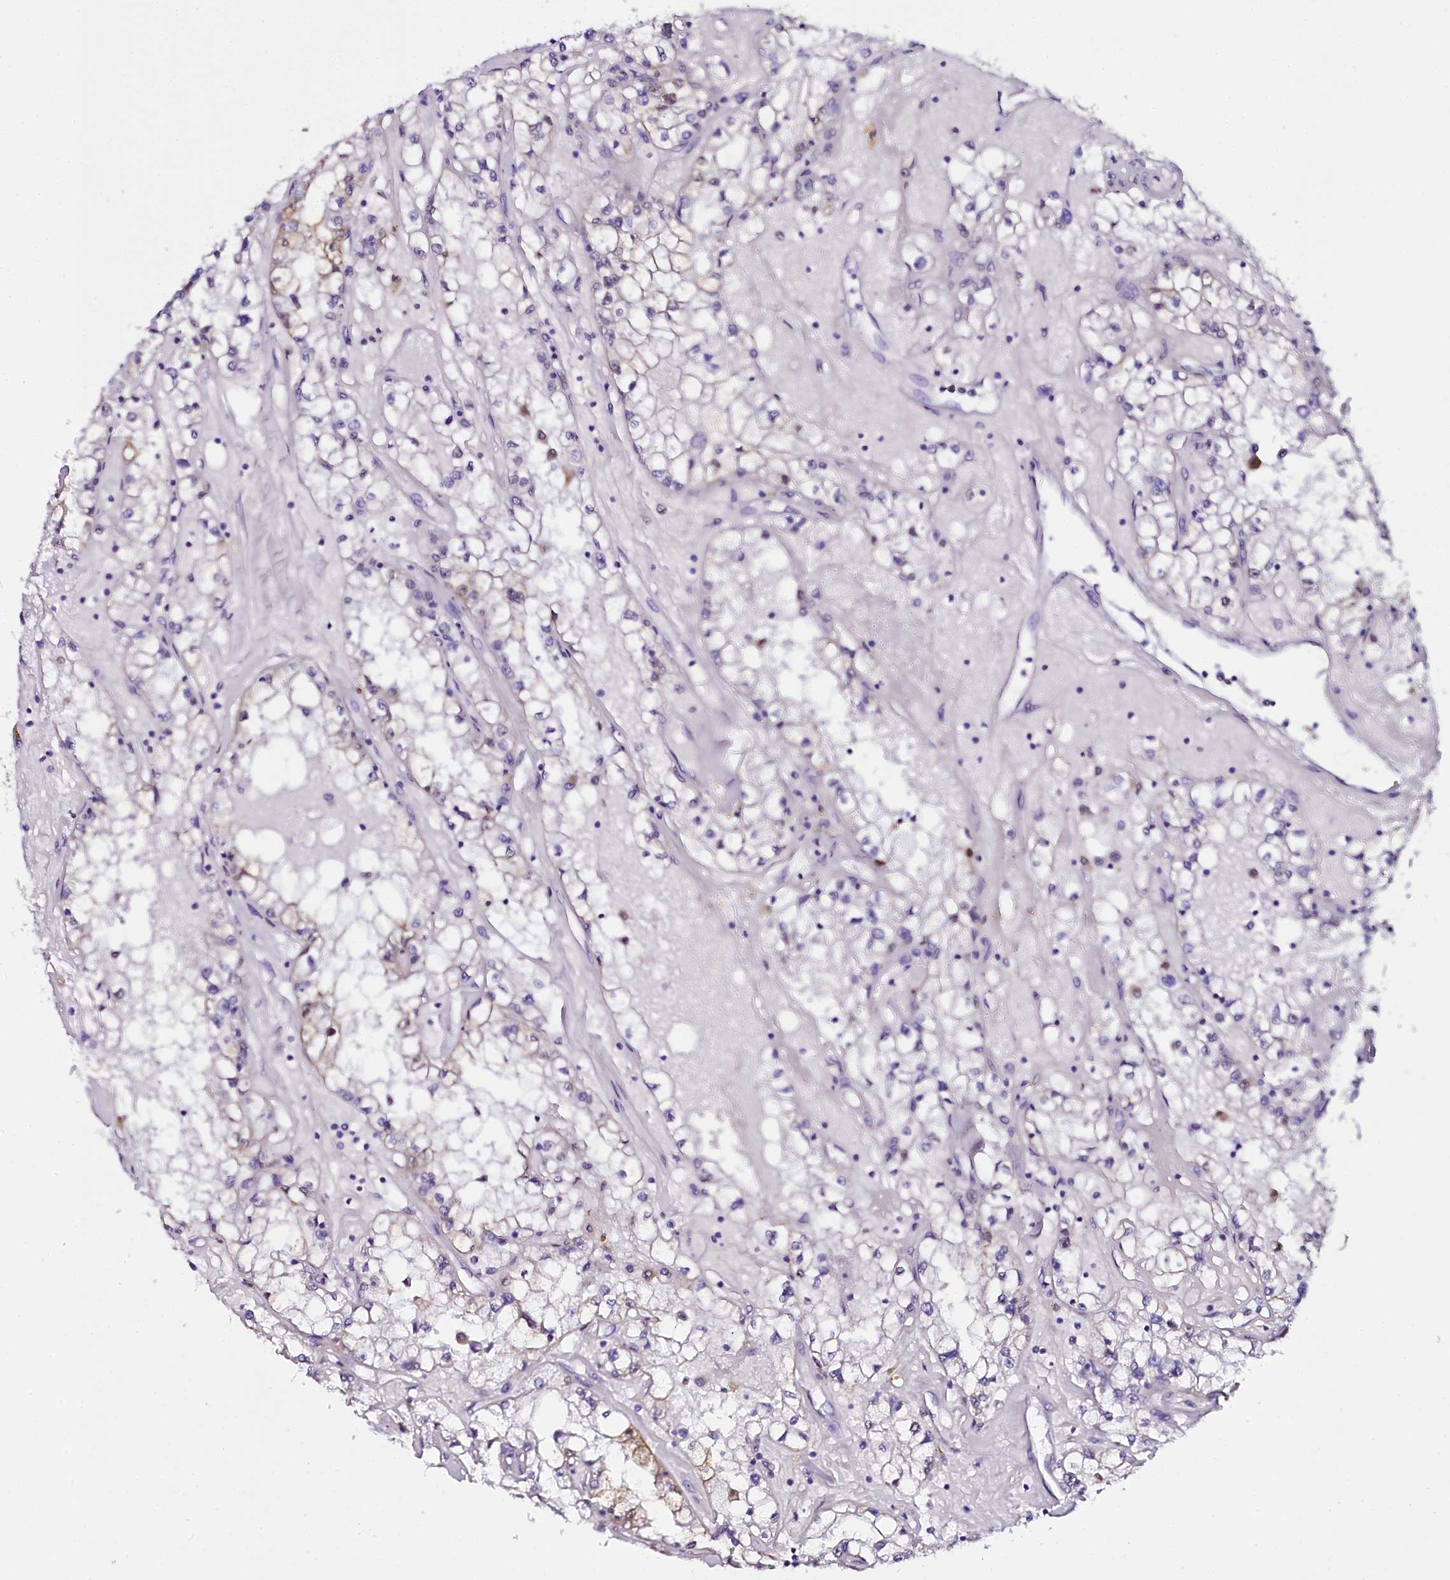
{"staining": {"intensity": "weak", "quantity": "<25%", "location": "cytoplasmic/membranous,nuclear"}, "tissue": "renal cancer", "cell_type": "Tumor cells", "image_type": "cancer", "snomed": [{"axis": "morphology", "description": "Adenocarcinoma, NOS"}, {"axis": "topography", "description": "Kidney"}], "caption": "Protein analysis of adenocarcinoma (renal) reveals no significant expression in tumor cells. The staining was performed using DAB (3,3'-diaminobenzidine) to visualize the protein expression in brown, while the nuclei were stained in blue with hematoxylin (Magnification: 20x).", "gene": "SORD", "patient": {"sex": "male", "age": 56}}